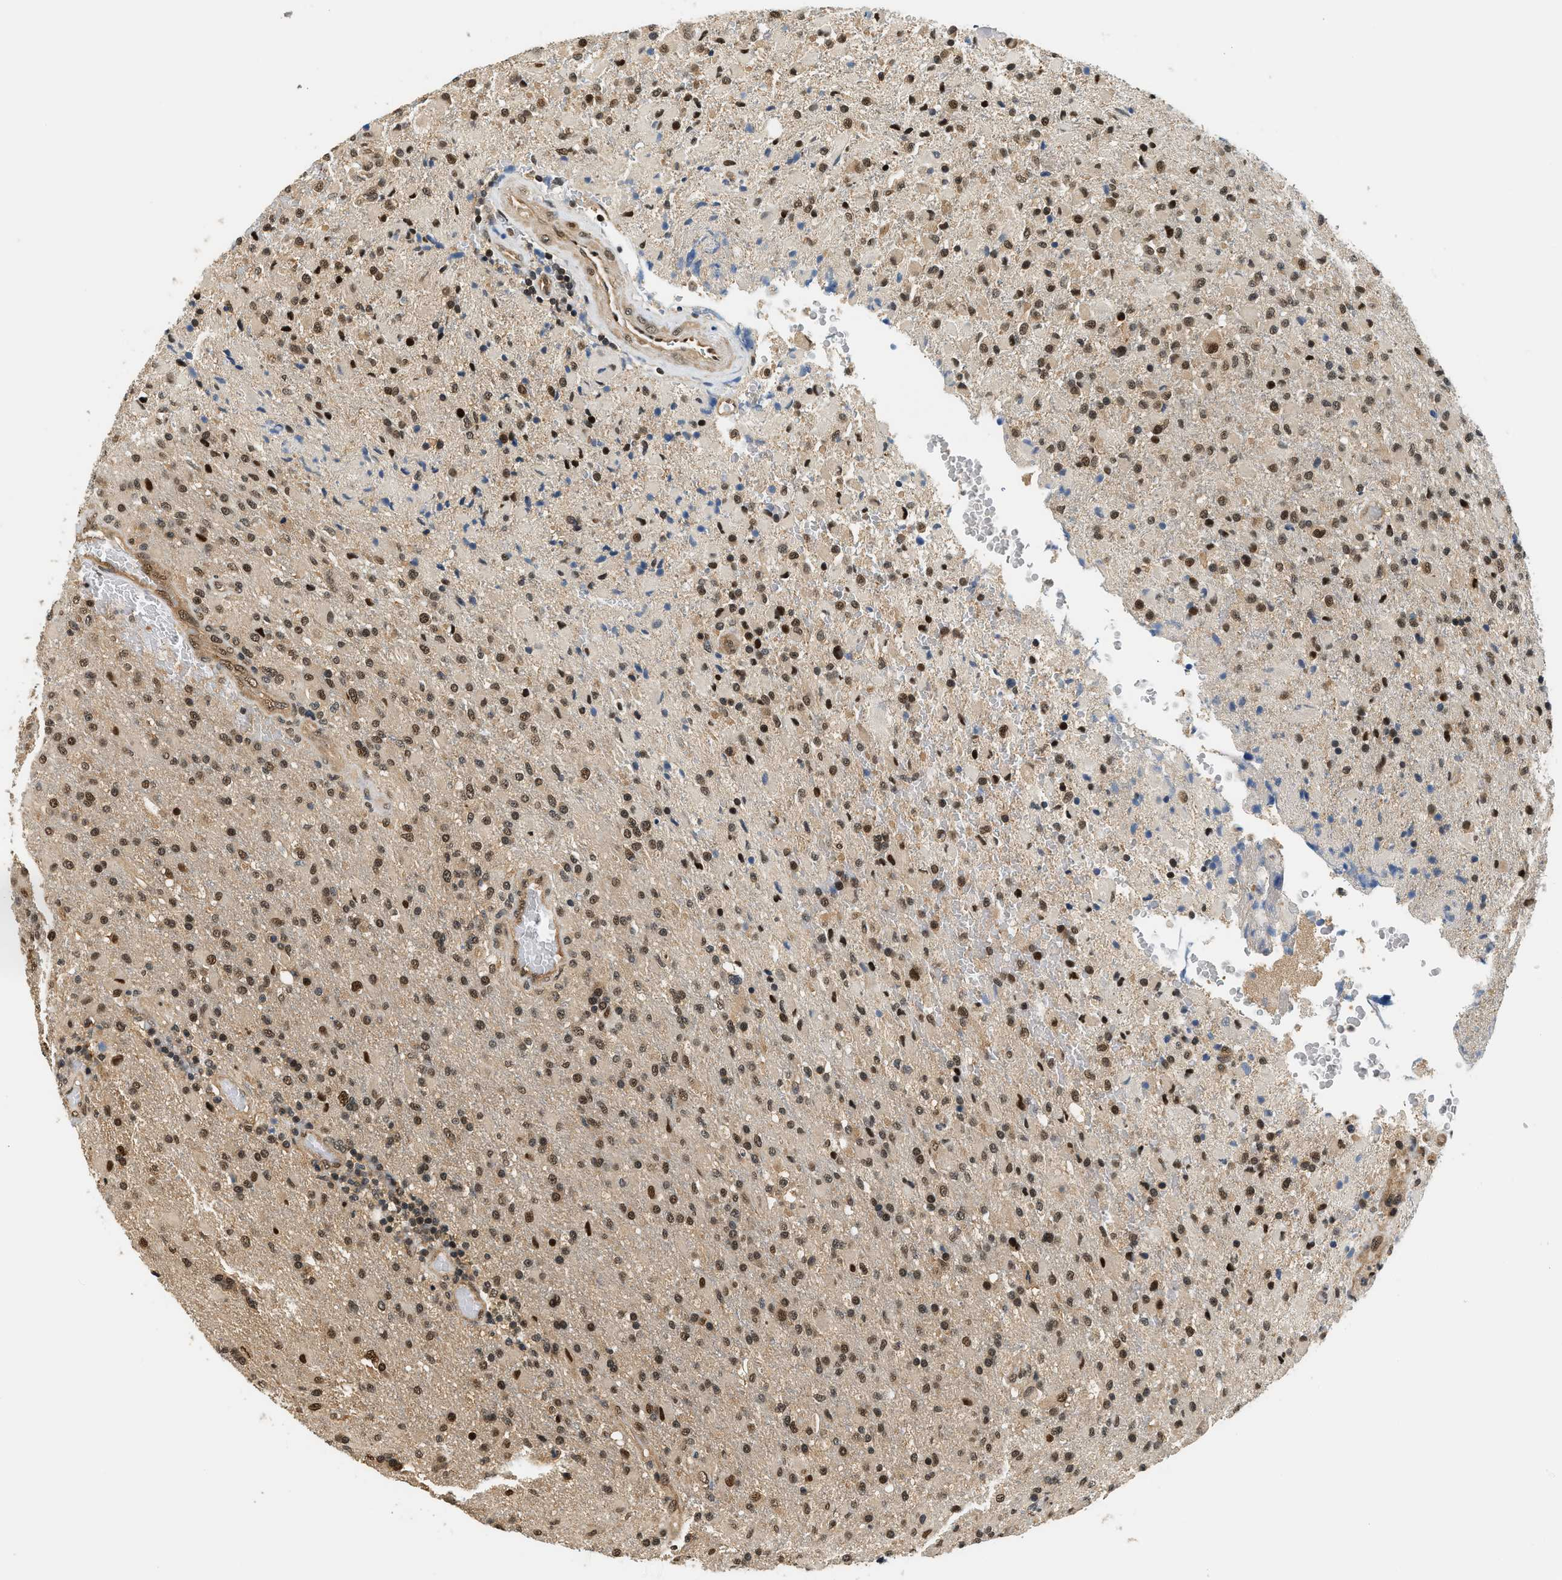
{"staining": {"intensity": "strong", "quantity": ">75%", "location": "nuclear"}, "tissue": "glioma", "cell_type": "Tumor cells", "image_type": "cancer", "snomed": [{"axis": "morphology", "description": "Glioma, malignant, High grade"}, {"axis": "topography", "description": "Brain"}], "caption": "High-magnification brightfield microscopy of malignant glioma (high-grade) stained with DAB (3,3'-diaminobenzidine) (brown) and counterstained with hematoxylin (blue). tumor cells exhibit strong nuclear positivity is present in about>75% of cells.", "gene": "PSMD3", "patient": {"sex": "male", "age": 71}}